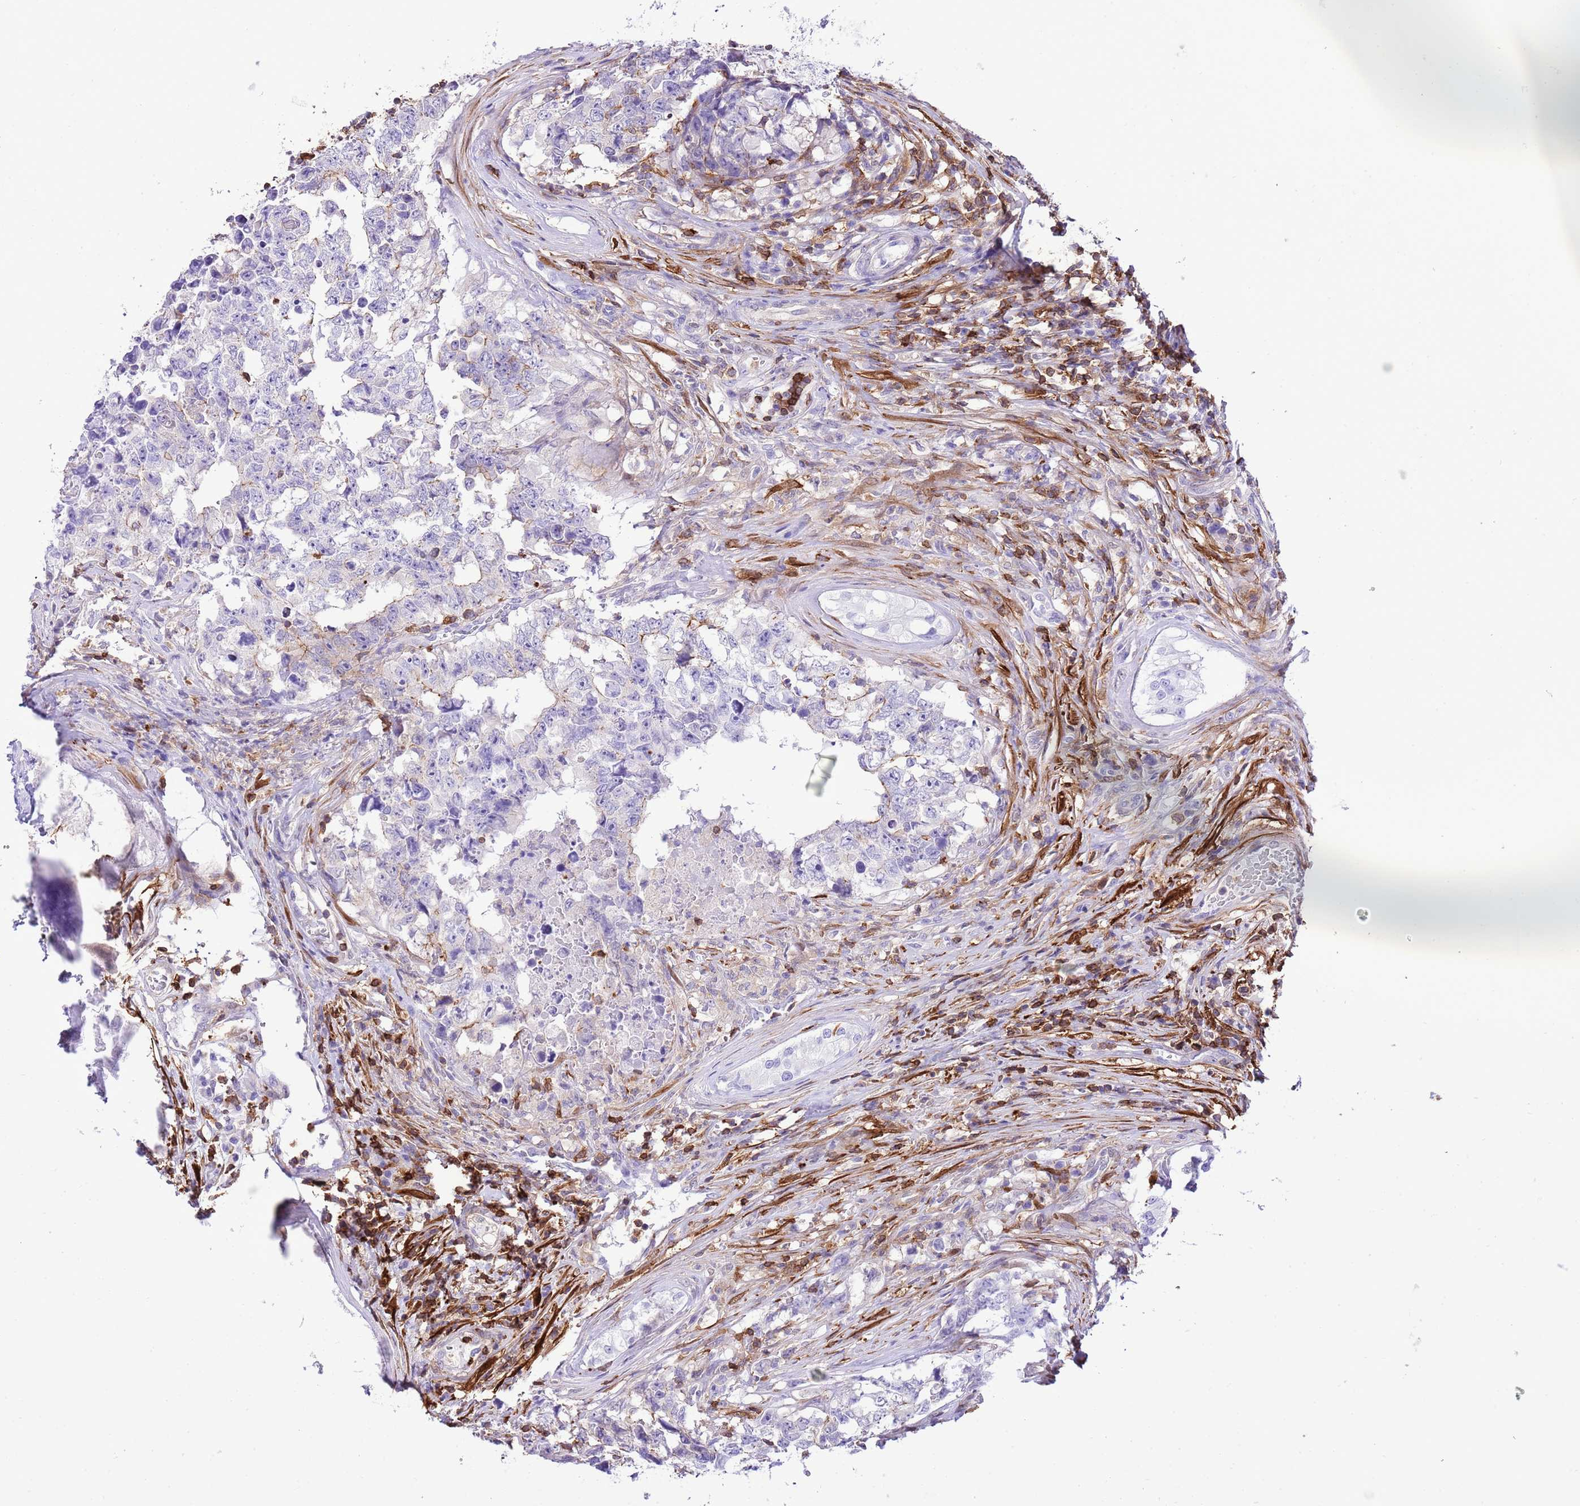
{"staining": {"intensity": "weak", "quantity": "<25%", "location": "cytoplasmic/membranous"}, "tissue": "testis cancer", "cell_type": "Tumor cells", "image_type": "cancer", "snomed": [{"axis": "morphology", "description": "Normal tissue, NOS"}, {"axis": "morphology", "description": "Carcinoma, Embryonal, NOS"}, {"axis": "topography", "description": "Testis"}, {"axis": "topography", "description": "Epididymis"}], "caption": "Human embryonal carcinoma (testis) stained for a protein using IHC reveals no staining in tumor cells.", "gene": "CNN2", "patient": {"sex": "male", "age": 25}}